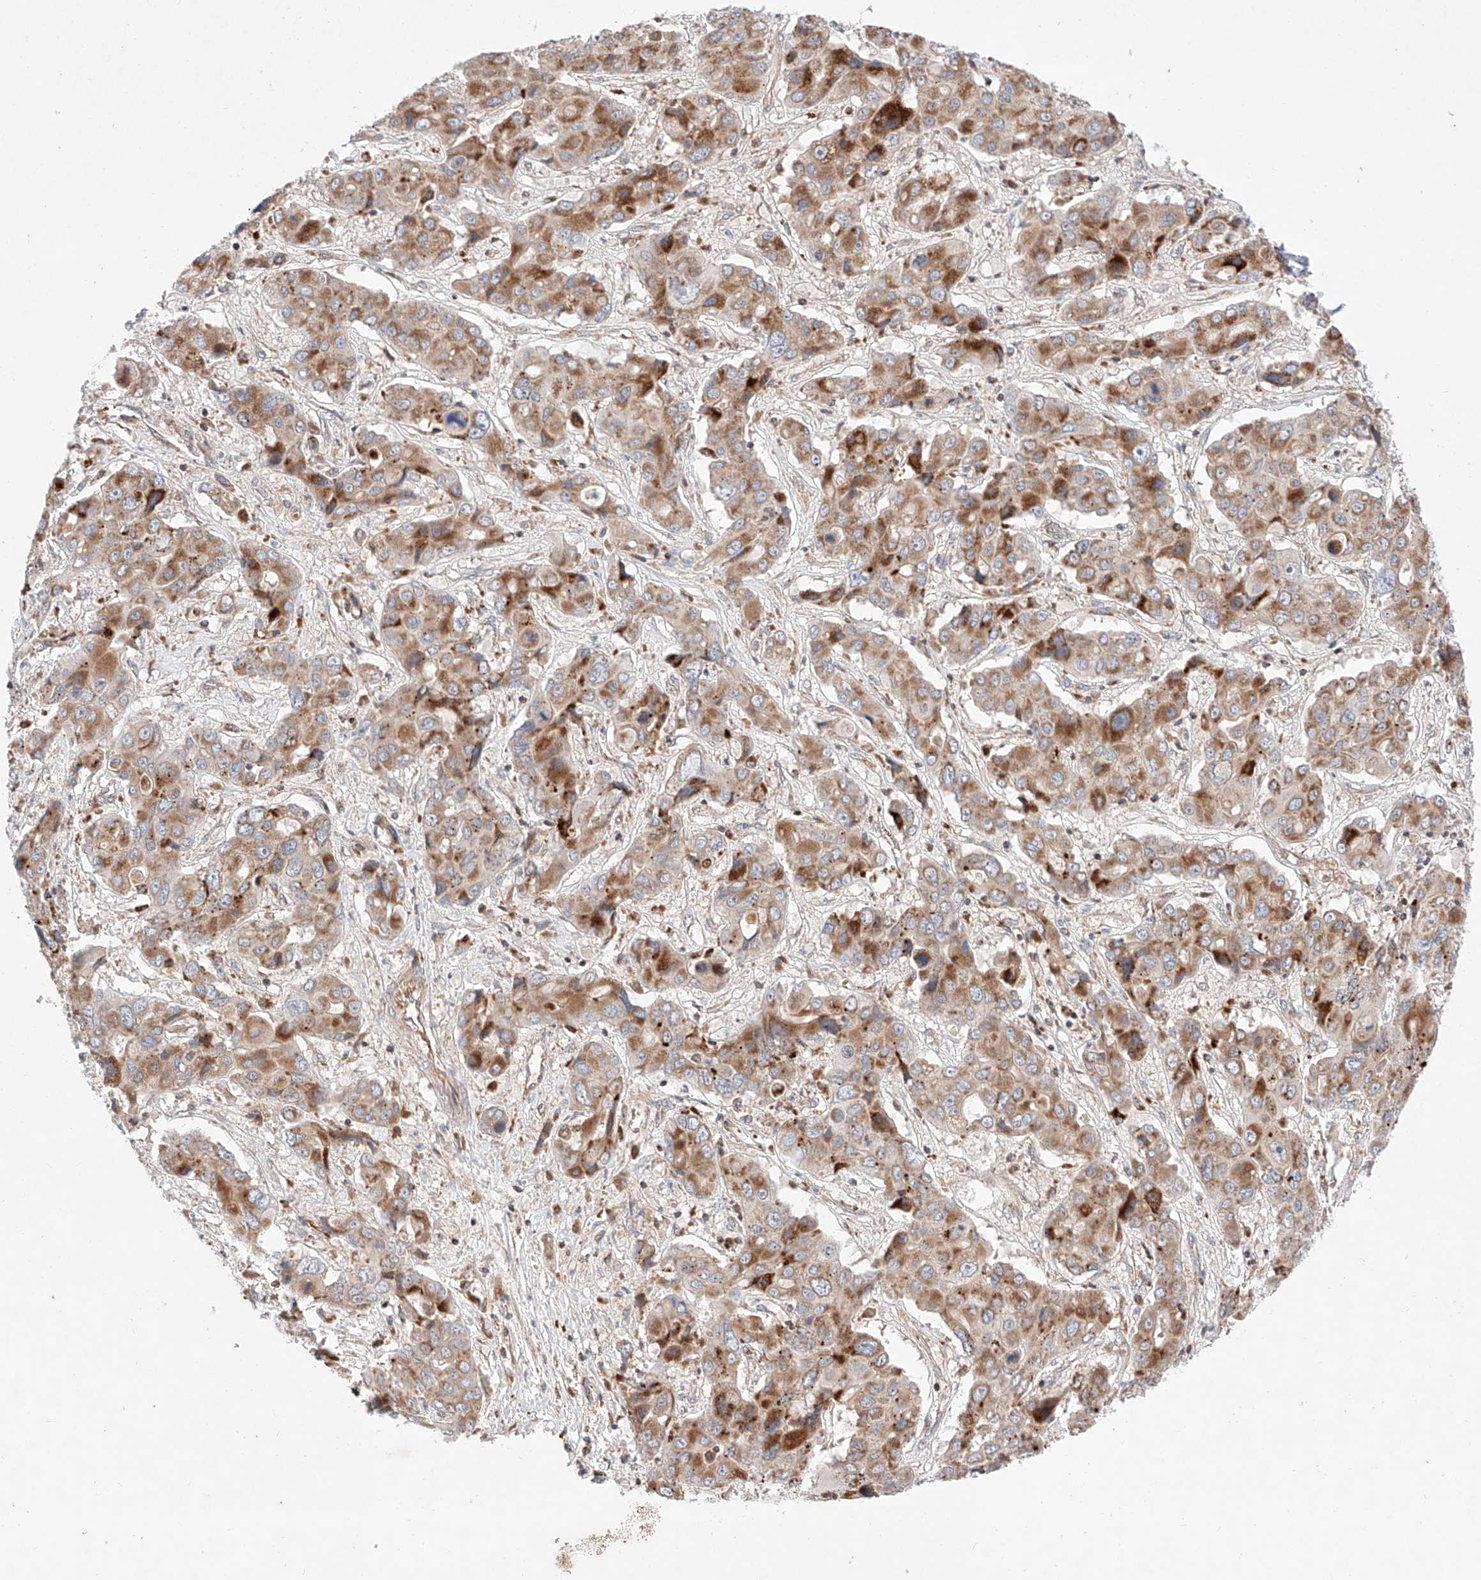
{"staining": {"intensity": "moderate", "quantity": ">75%", "location": "cytoplasmic/membranous"}, "tissue": "liver cancer", "cell_type": "Tumor cells", "image_type": "cancer", "snomed": [{"axis": "morphology", "description": "Cholangiocarcinoma"}, {"axis": "topography", "description": "Liver"}], "caption": "Human cholangiocarcinoma (liver) stained with a brown dye displays moderate cytoplasmic/membranous positive staining in about >75% of tumor cells.", "gene": "NR1D1", "patient": {"sex": "male", "age": 67}}